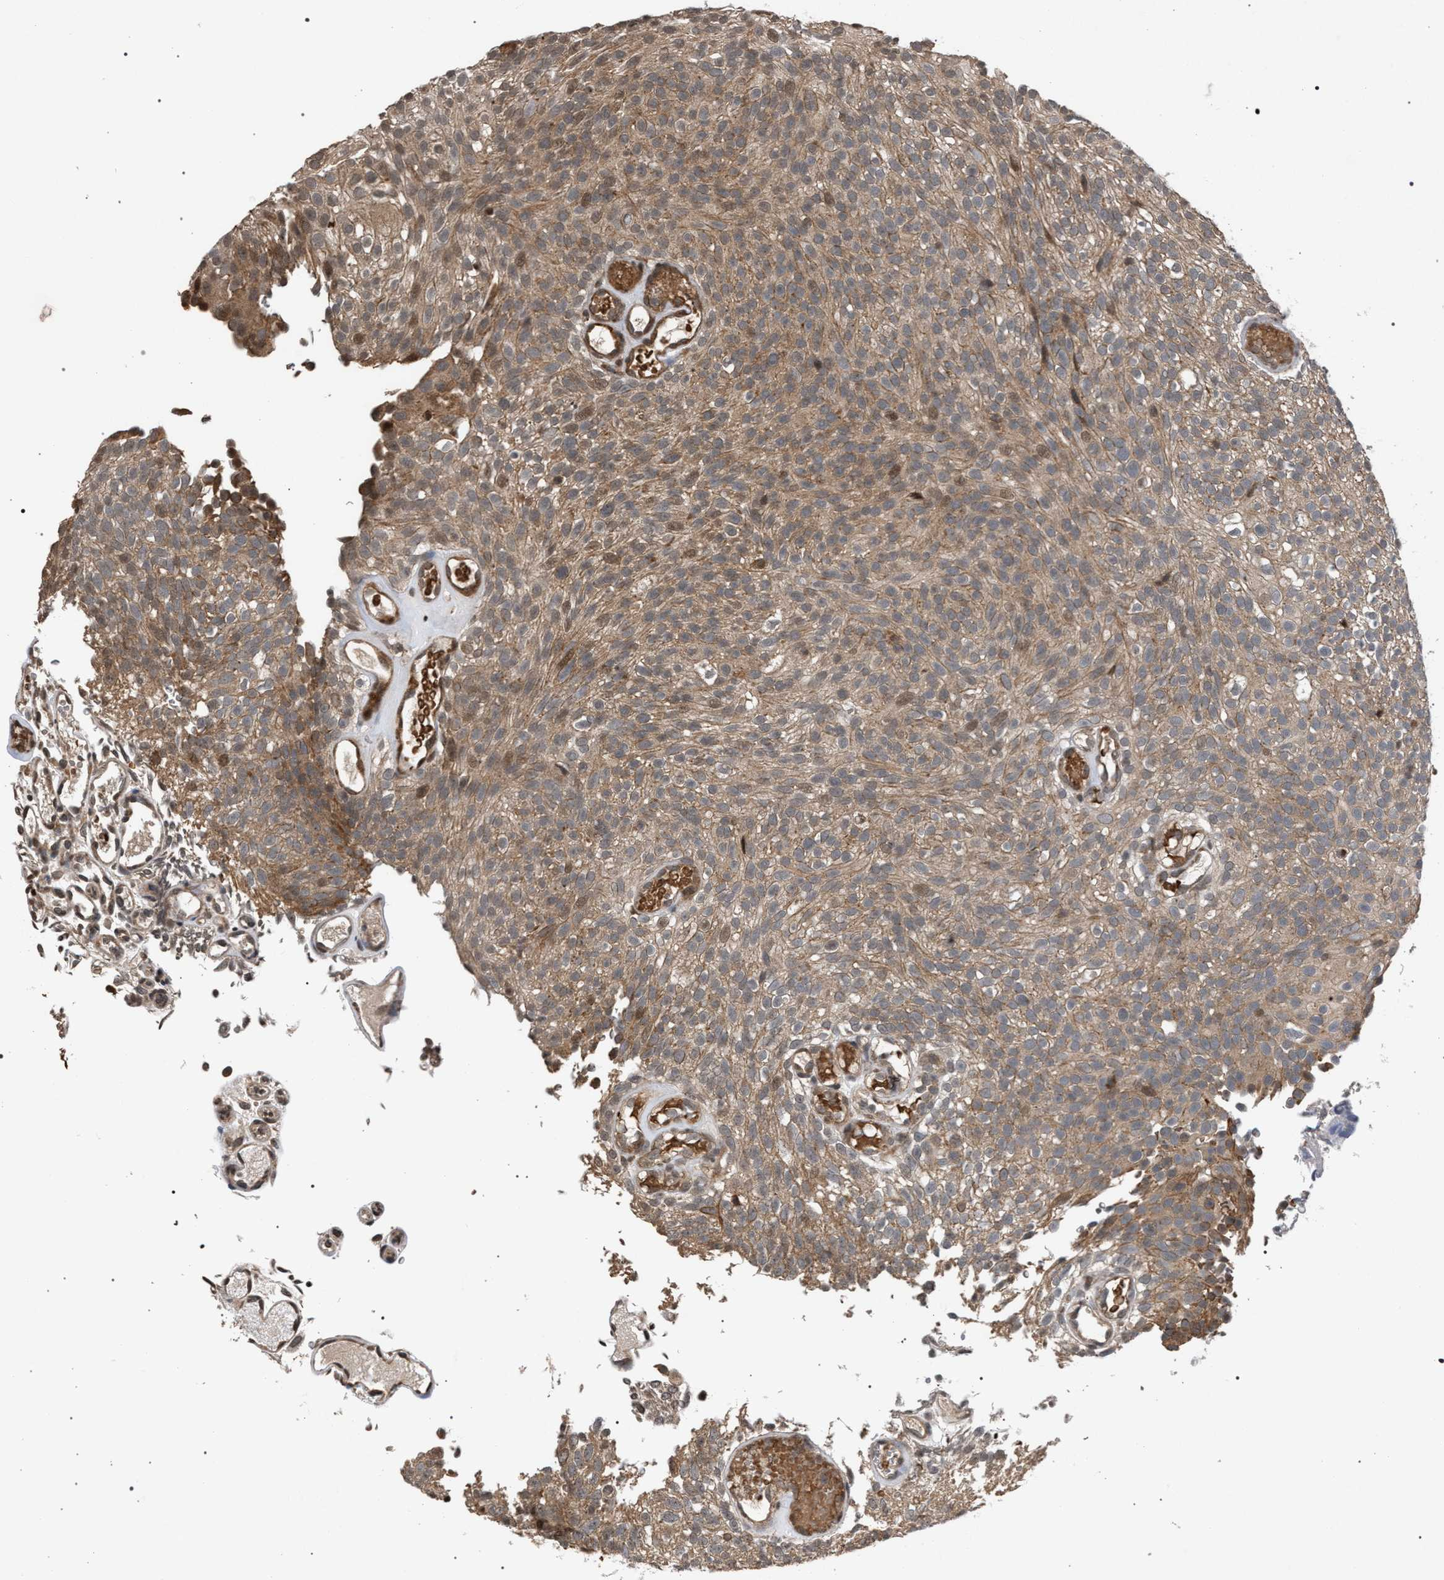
{"staining": {"intensity": "weak", "quantity": ">75%", "location": "cytoplasmic/membranous"}, "tissue": "urothelial cancer", "cell_type": "Tumor cells", "image_type": "cancer", "snomed": [{"axis": "morphology", "description": "Urothelial carcinoma, Low grade"}, {"axis": "topography", "description": "Urinary bladder"}], "caption": "Weak cytoplasmic/membranous staining is seen in about >75% of tumor cells in urothelial cancer. (DAB IHC, brown staining for protein, blue staining for nuclei).", "gene": "IRAK4", "patient": {"sex": "male", "age": 78}}